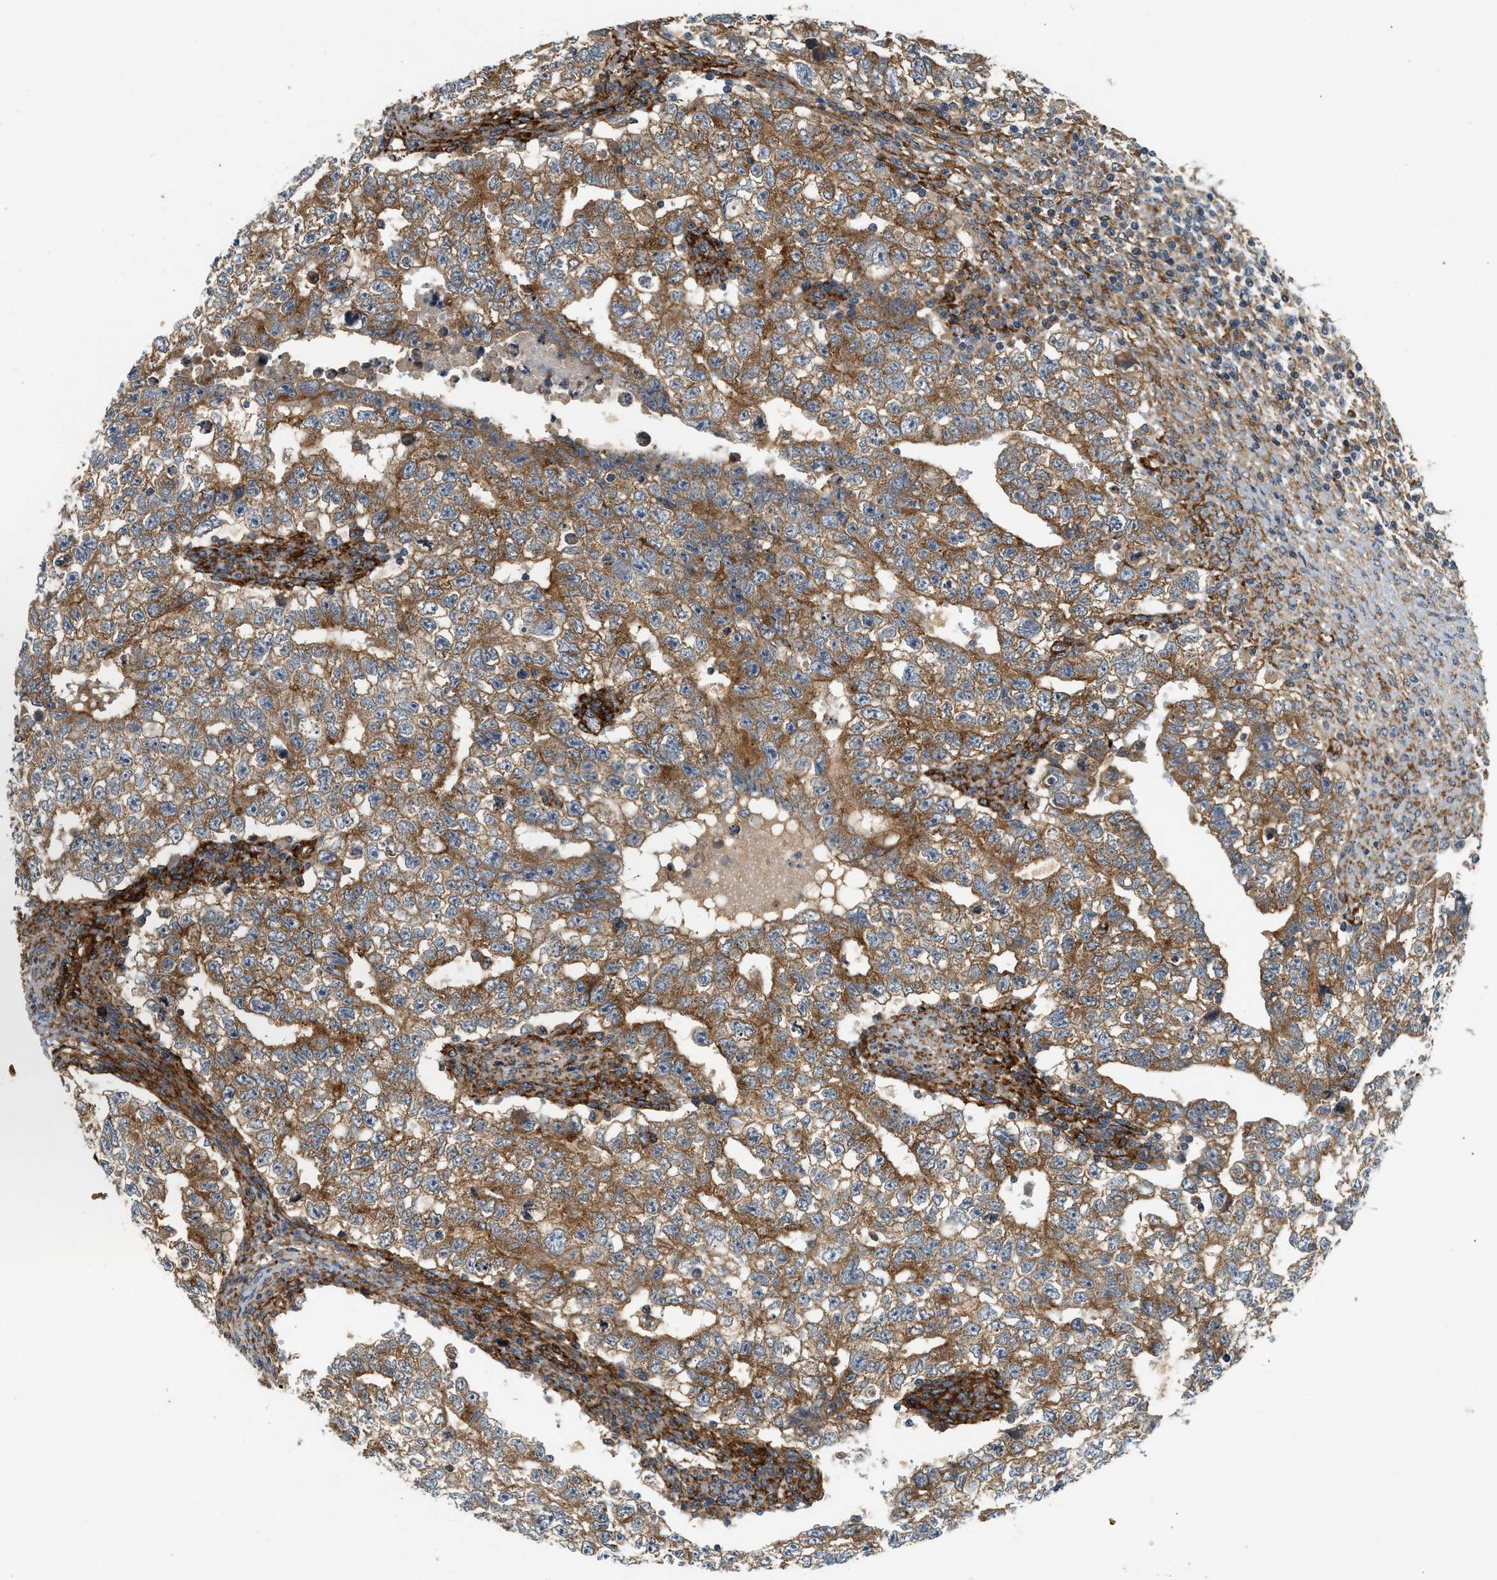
{"staining": {"intensity": "moderate", "quantity": ">75%", "location": "cytoplasmic/membranous"}, "tissue": "testis cancer", "cell_type": "Tumor cells", "image_type": "cancer", "snomed": [{"axis": "morphology", "description": "Carcinoma, Embryonal, NOS"}, {"axis": "topography", "description": "Testis"}], "caption": "Moderate cytoplasmic/membranous positivity is identified in approximately >75% of tumor cells in testis embryonal carcinoma.", "gene": "HIP1", "patient": {"sex": "male", "age": 28}}